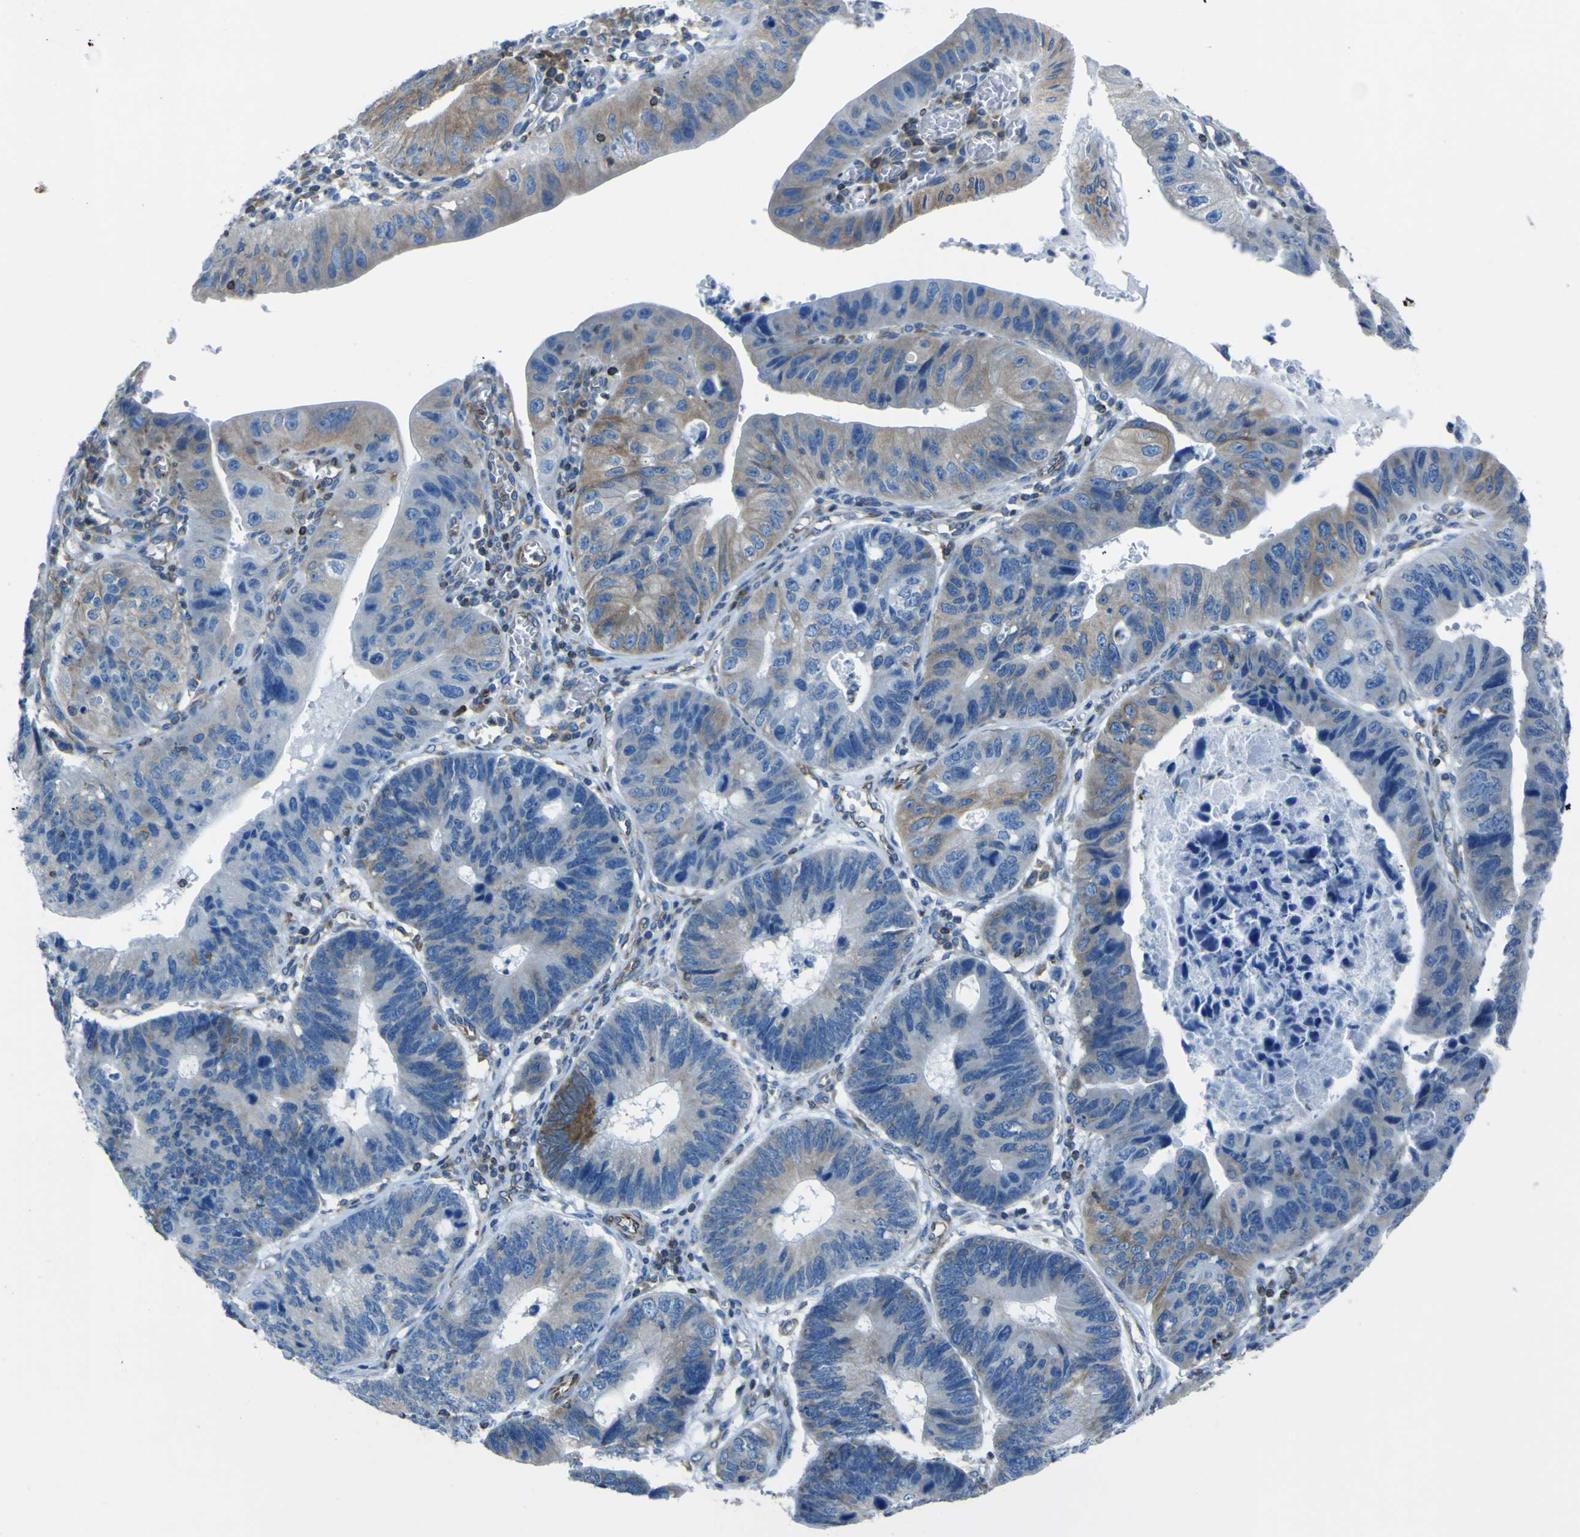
{"staining": {"intensity": "moderate", "quantity": "25%-75%", "location": "cytoplasmic/membranous"}, "tissue": "stomach cancer", "cell_type": "Tumor cells", "image_type": "cancer", "snomed": [{"axis": "morphology", "description": "Adenocarcinoma, NOS"}, {"axis": "topography", "description": "Stomach"}], "caption": "This is an image of immunohistochemistry staining of adenocarcinoma (stomach), which shows moderate positivity in the cytoplasmic/membranous of tumor cells.", "gene": "STIM1", "patient": {"sex": "male", "age": 59}}